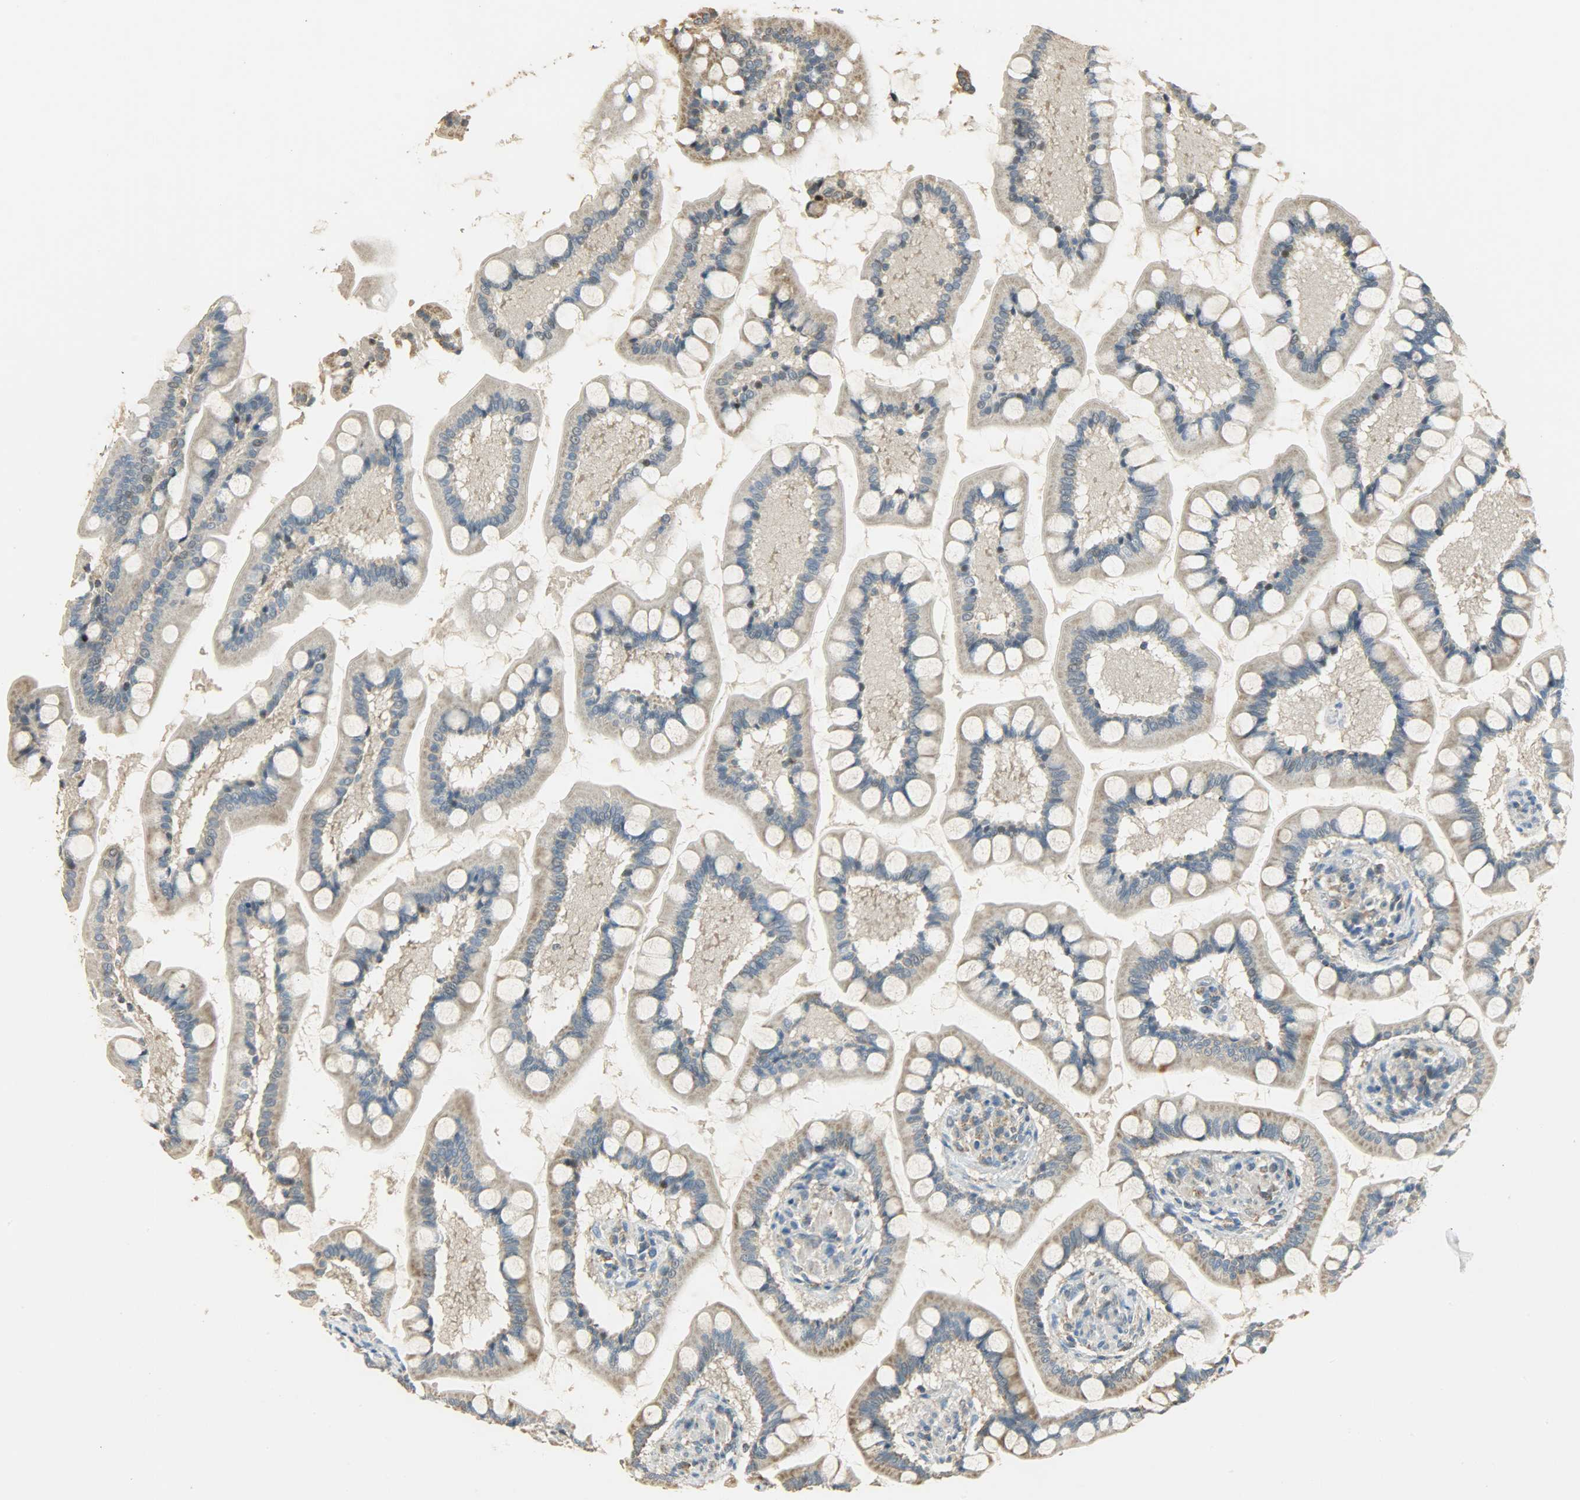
{"staining": {"intensity": "moderate", "quantity": ">75%", "location": "cytoplasmic/membranous"}, "tissue": "small intestine", "cell_type": "Glandular cells", "image_type": "normal", "snomed": [{"axis": "morphology", "description": "Normal tissue, NOS"}, {"axis": "topography", "description": "Small intestine"}], "caption": "IHC (DAB (3,3'-diaminobenzidine)) staining of normal small intestine shows moderate cytoplasmic/membranous protein positivity in about >75% of glandular cells. The staining was performed using DAB to visualize the protein expression in brown, while the nuclei were stained in blue with hematoxylin (Magnification: 20x).", "gene": "HDHD5", "patient": {"sex": "male", "age": 41}}